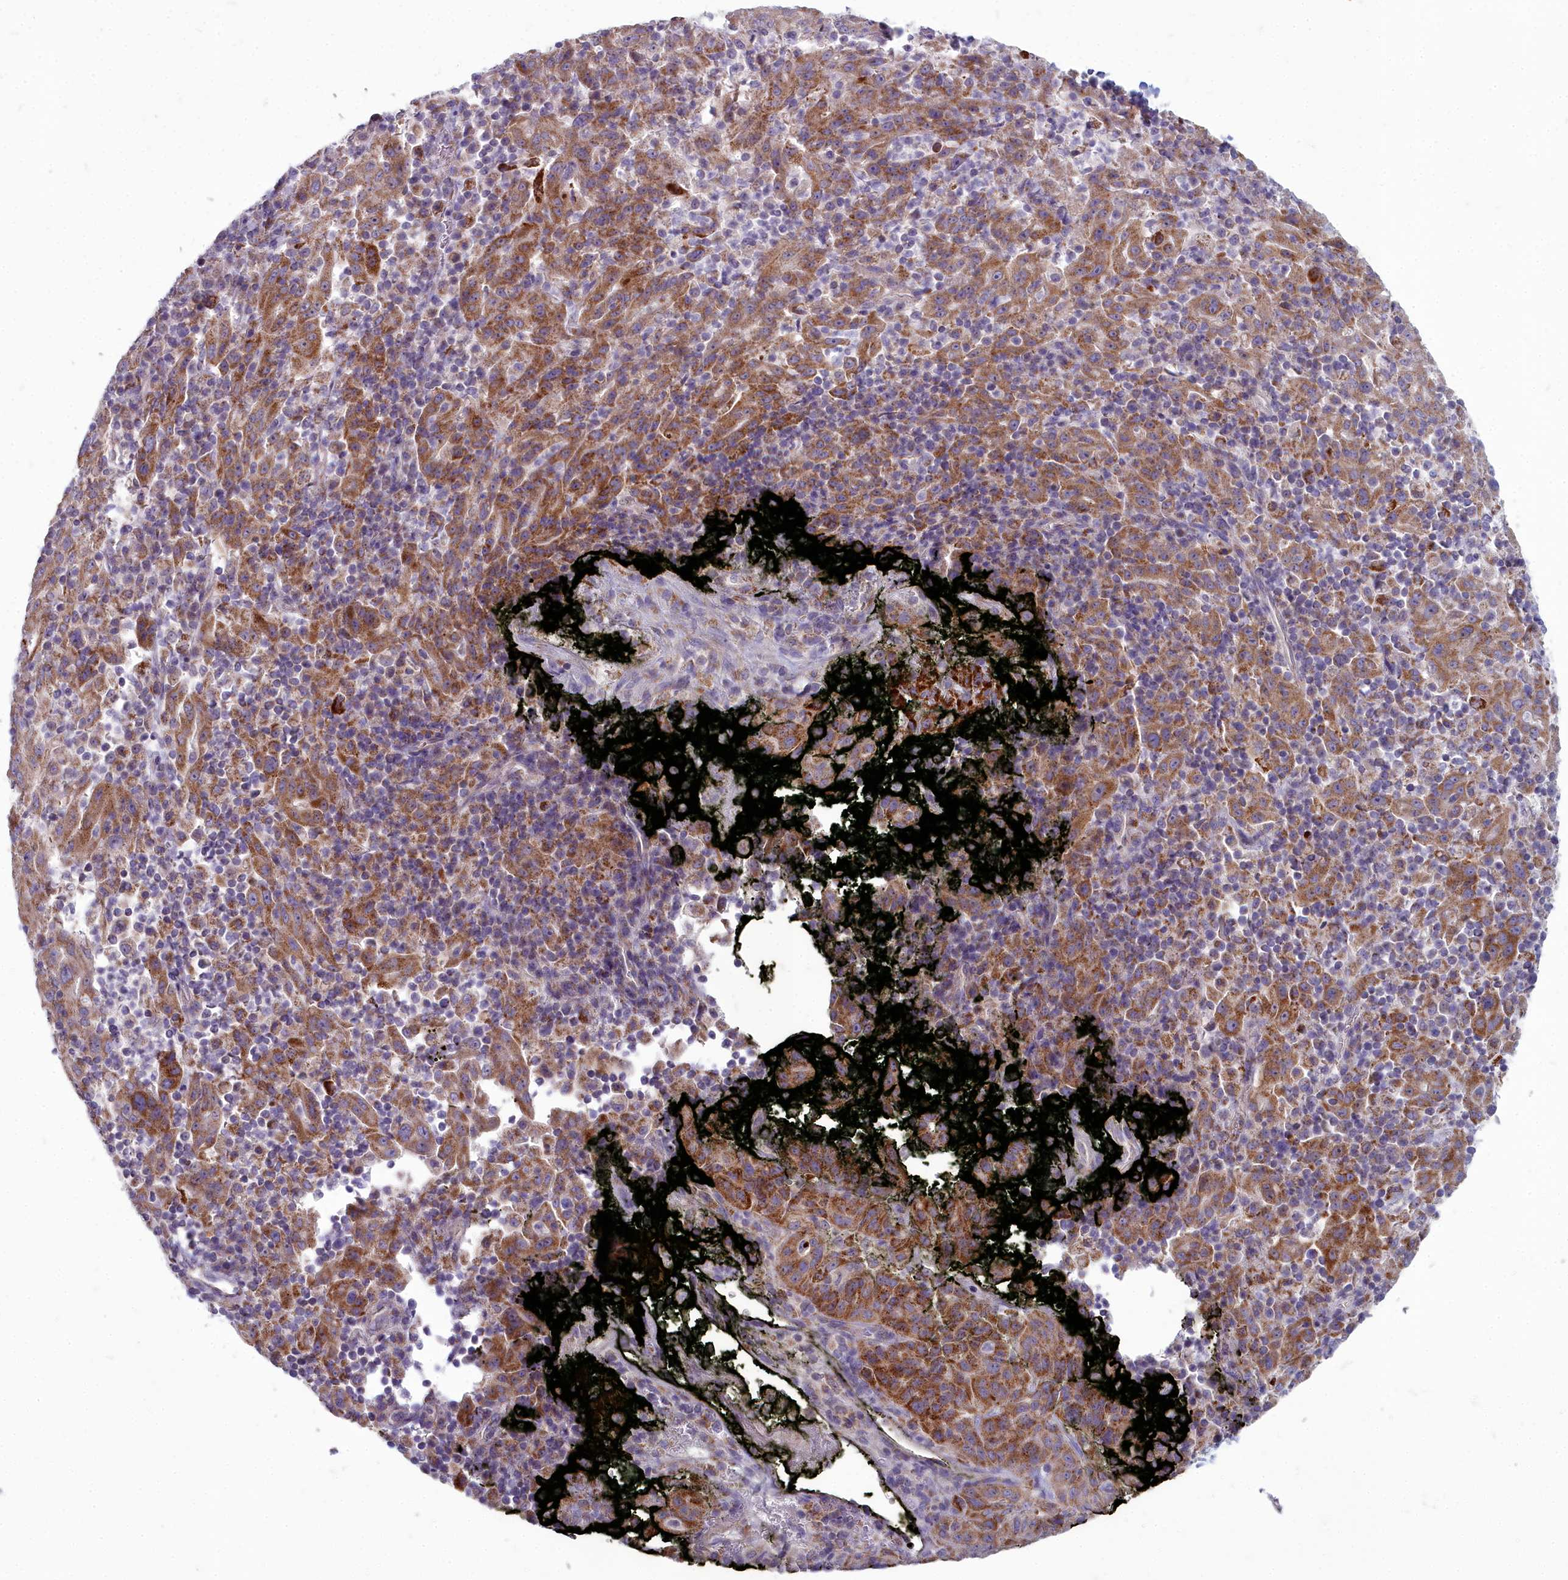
{"staining": {"intensity": "moderate", "quantity": ">75%", "location": "cytoplasmic/membranous"}, "tissue": "pancreatic cancer", "cell_type": "Tumor cells", "image_type": "cancer", "snomed": [{"axis": "morphology", "description": "Adenocarcinoma, NOS"}, {"axis": "topography", "description": "Pancreas"}], "caption": "Immunohistochemical staining of human pancreatic cancer (adenocarcinoma) displays medium levels of moderate cytoplasmic/membranous protein staining in approximately >75% of tumor cells.", "gene": "INSYN2A", "patient": {"sex": "male", "age": 63}}